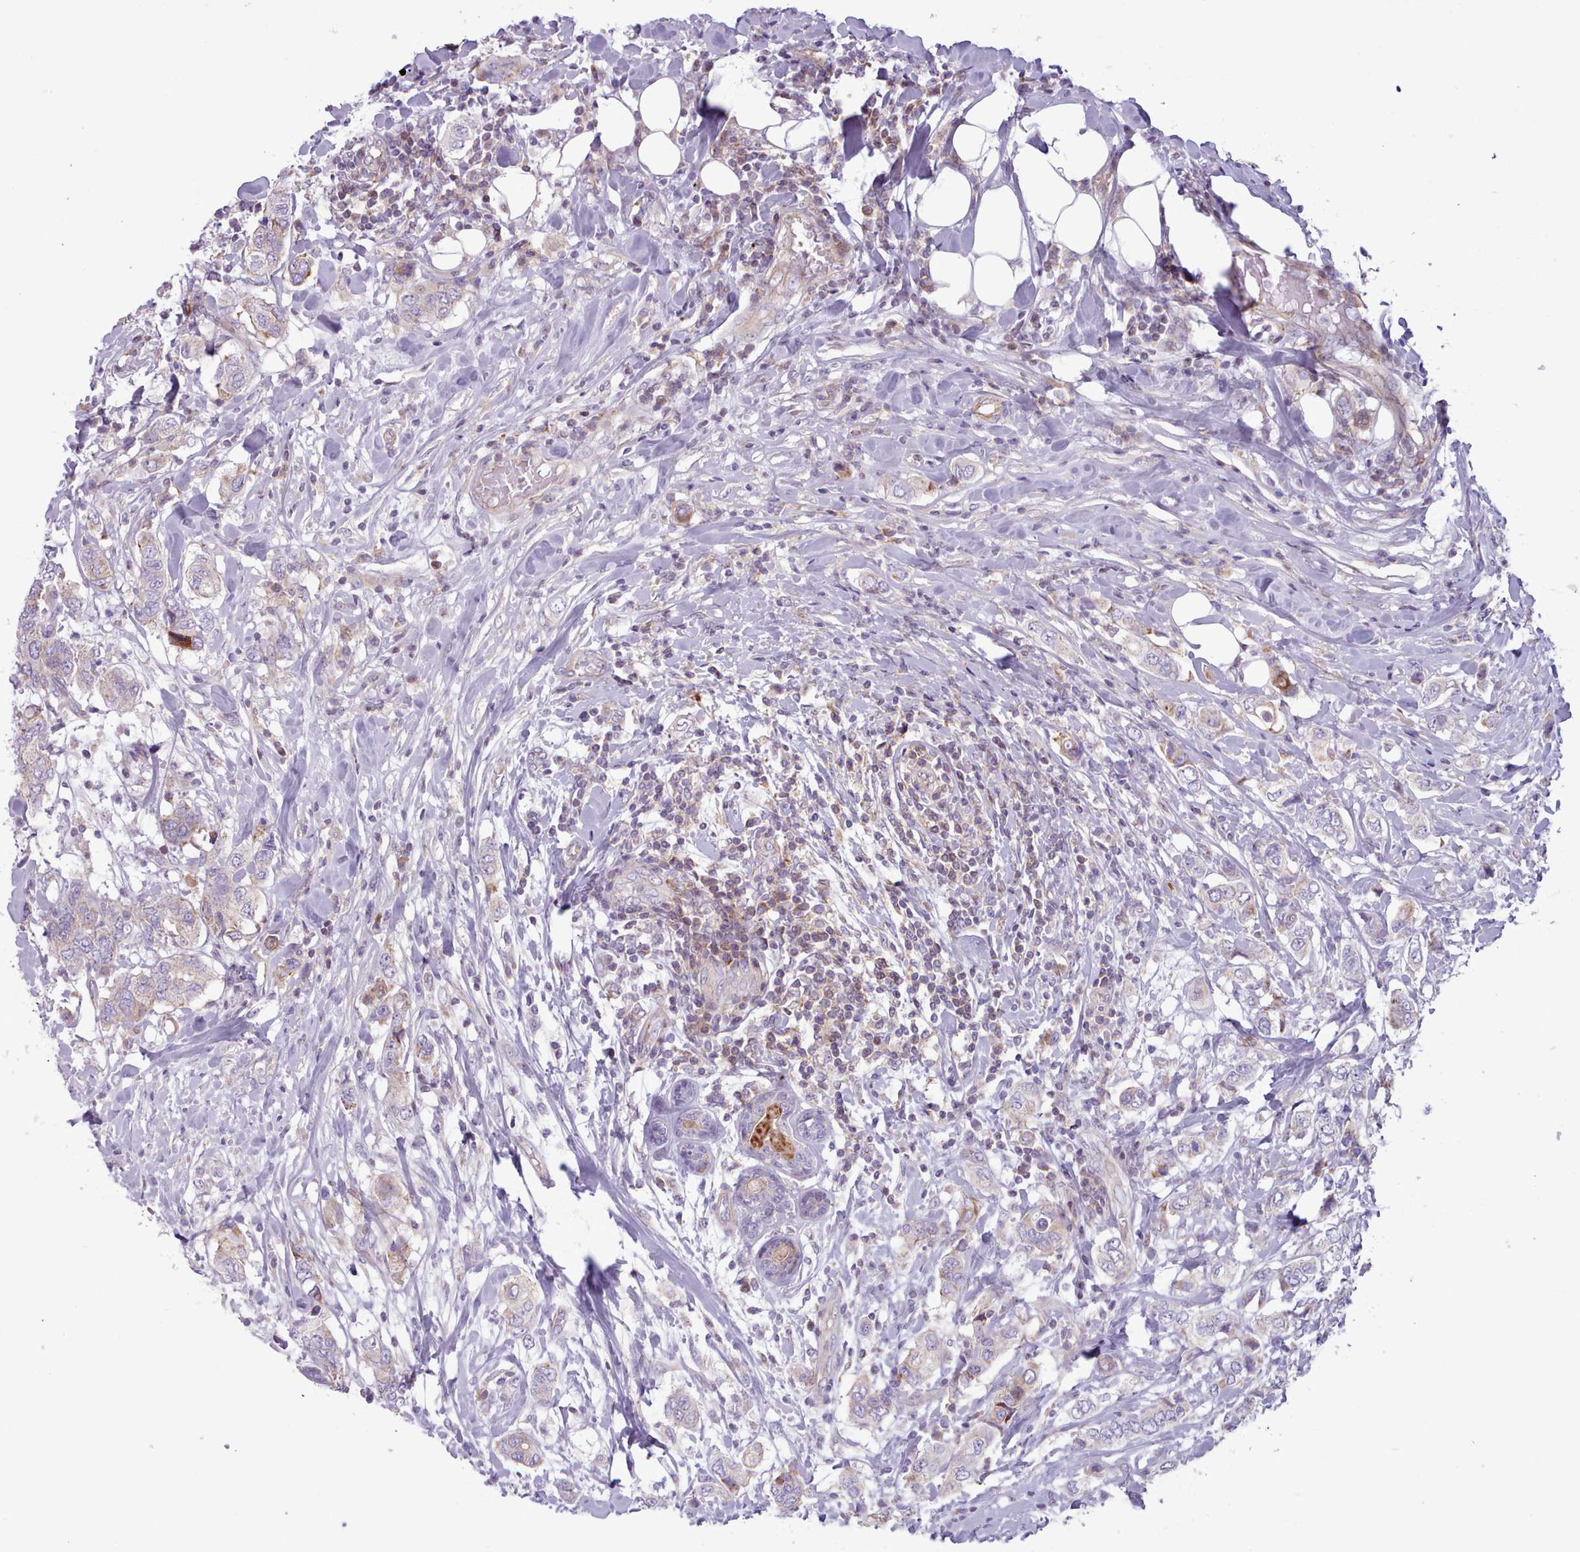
{"staining": {"intensity": "moderate", "quantity": "<25%", "location": "cytoplasmic/membranous"}, "tissue": "breast cancer", "cell_type": "Tumor cells", "image_type": "cancer", "snomed": [{"axis": "morphology", "description": "Lobular carcinoma"}, {"axis": "topography", "description": "Breast"}], "caption": "Brown immunohistochemical staining in lobular carcinoma (breast) displays moderate cytoplasmic/membranous staining in approximately <25% of tumor cells. The staining was performed using DAB to visualize the protein expression in brown, while the nuclei were stained in blue with hematoxylin (Magnification: 20x).", "gene": "TENT4B", "patient": {"sex": "female", "age": 51}}